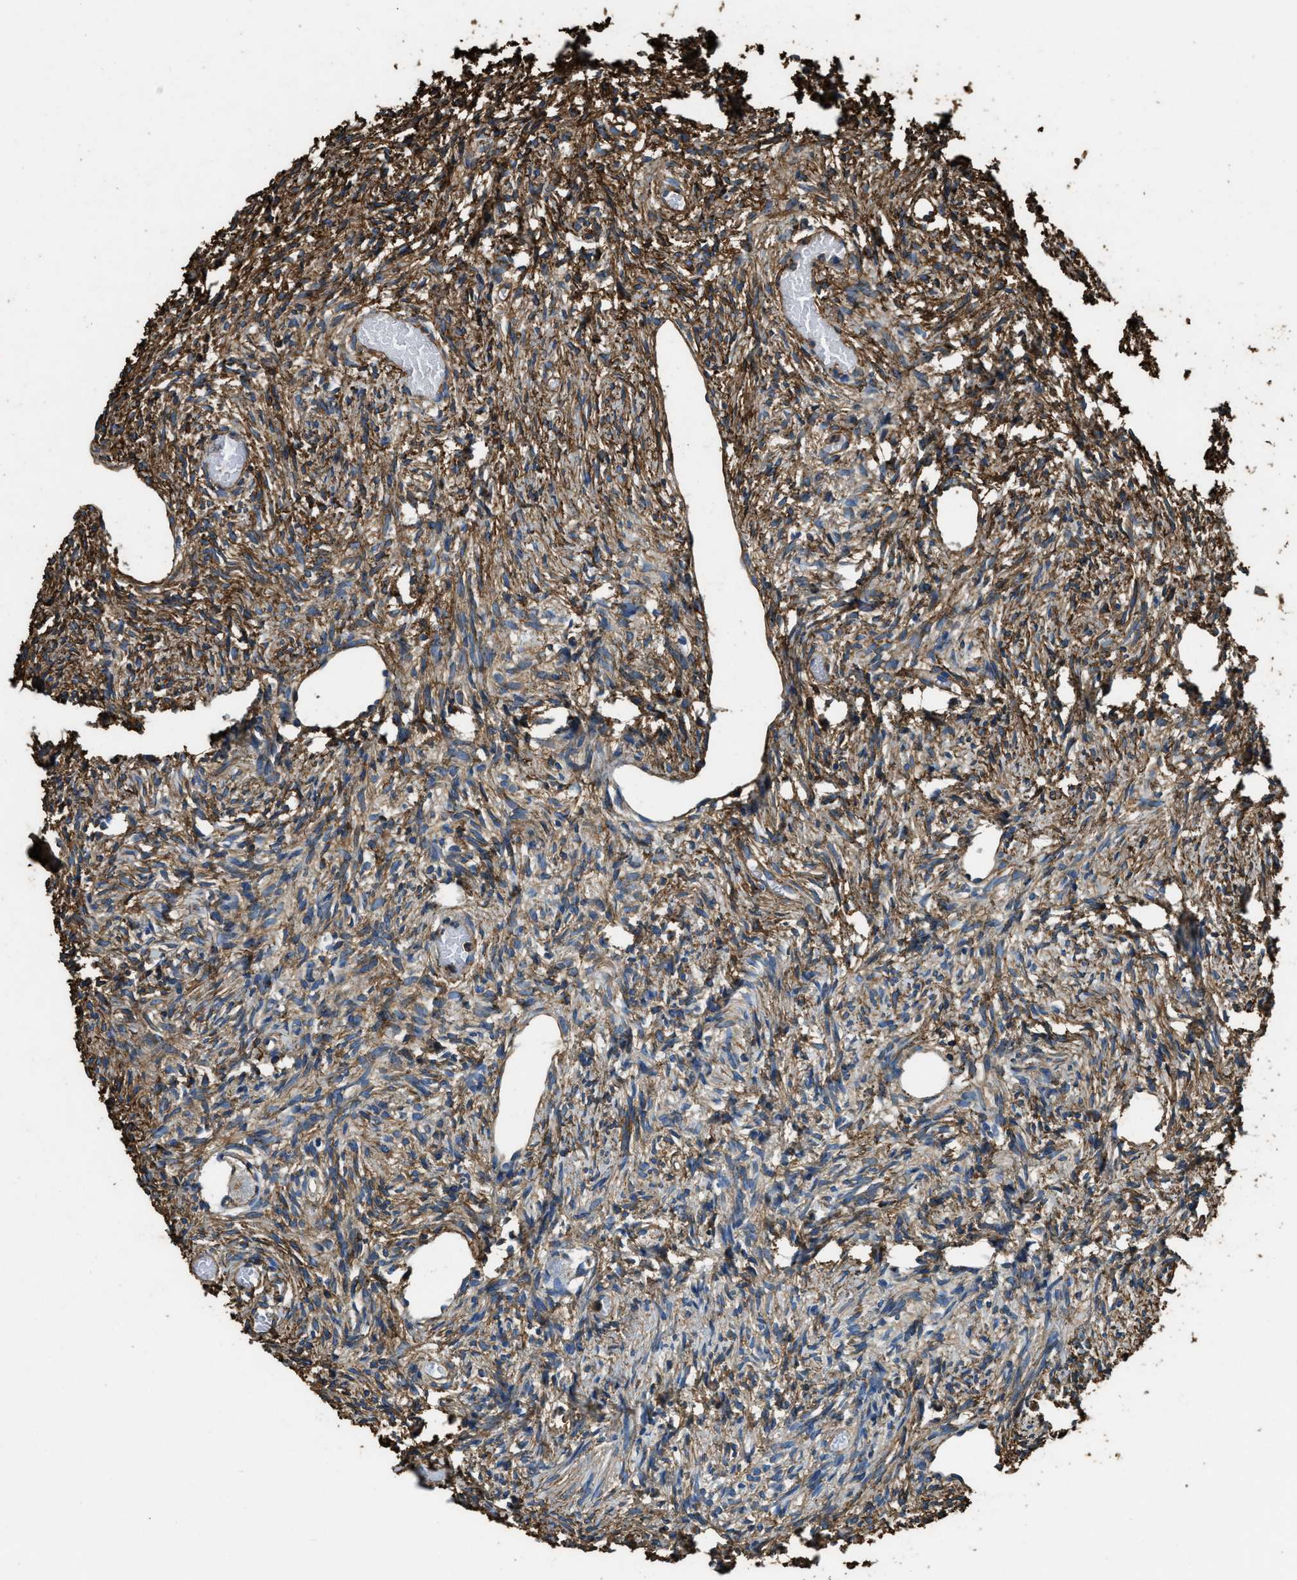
{"staining": {"intensity": "negative", "quantity": "none", "location": "none"}, "tissue": "ovary", "cell_type": "Follicle cells", "image_type": "normal", "snomed": [{"axis": "morphology", "description": "Normal tissue, NOS"}, {"axis": "topography", "description": "Ovary"}], "caption": "An image of ovary stained for a protein exhibits no brown staining in follicle cells.", "gene": "ACCS", "patient": {"sex": "female", "age": 33}}